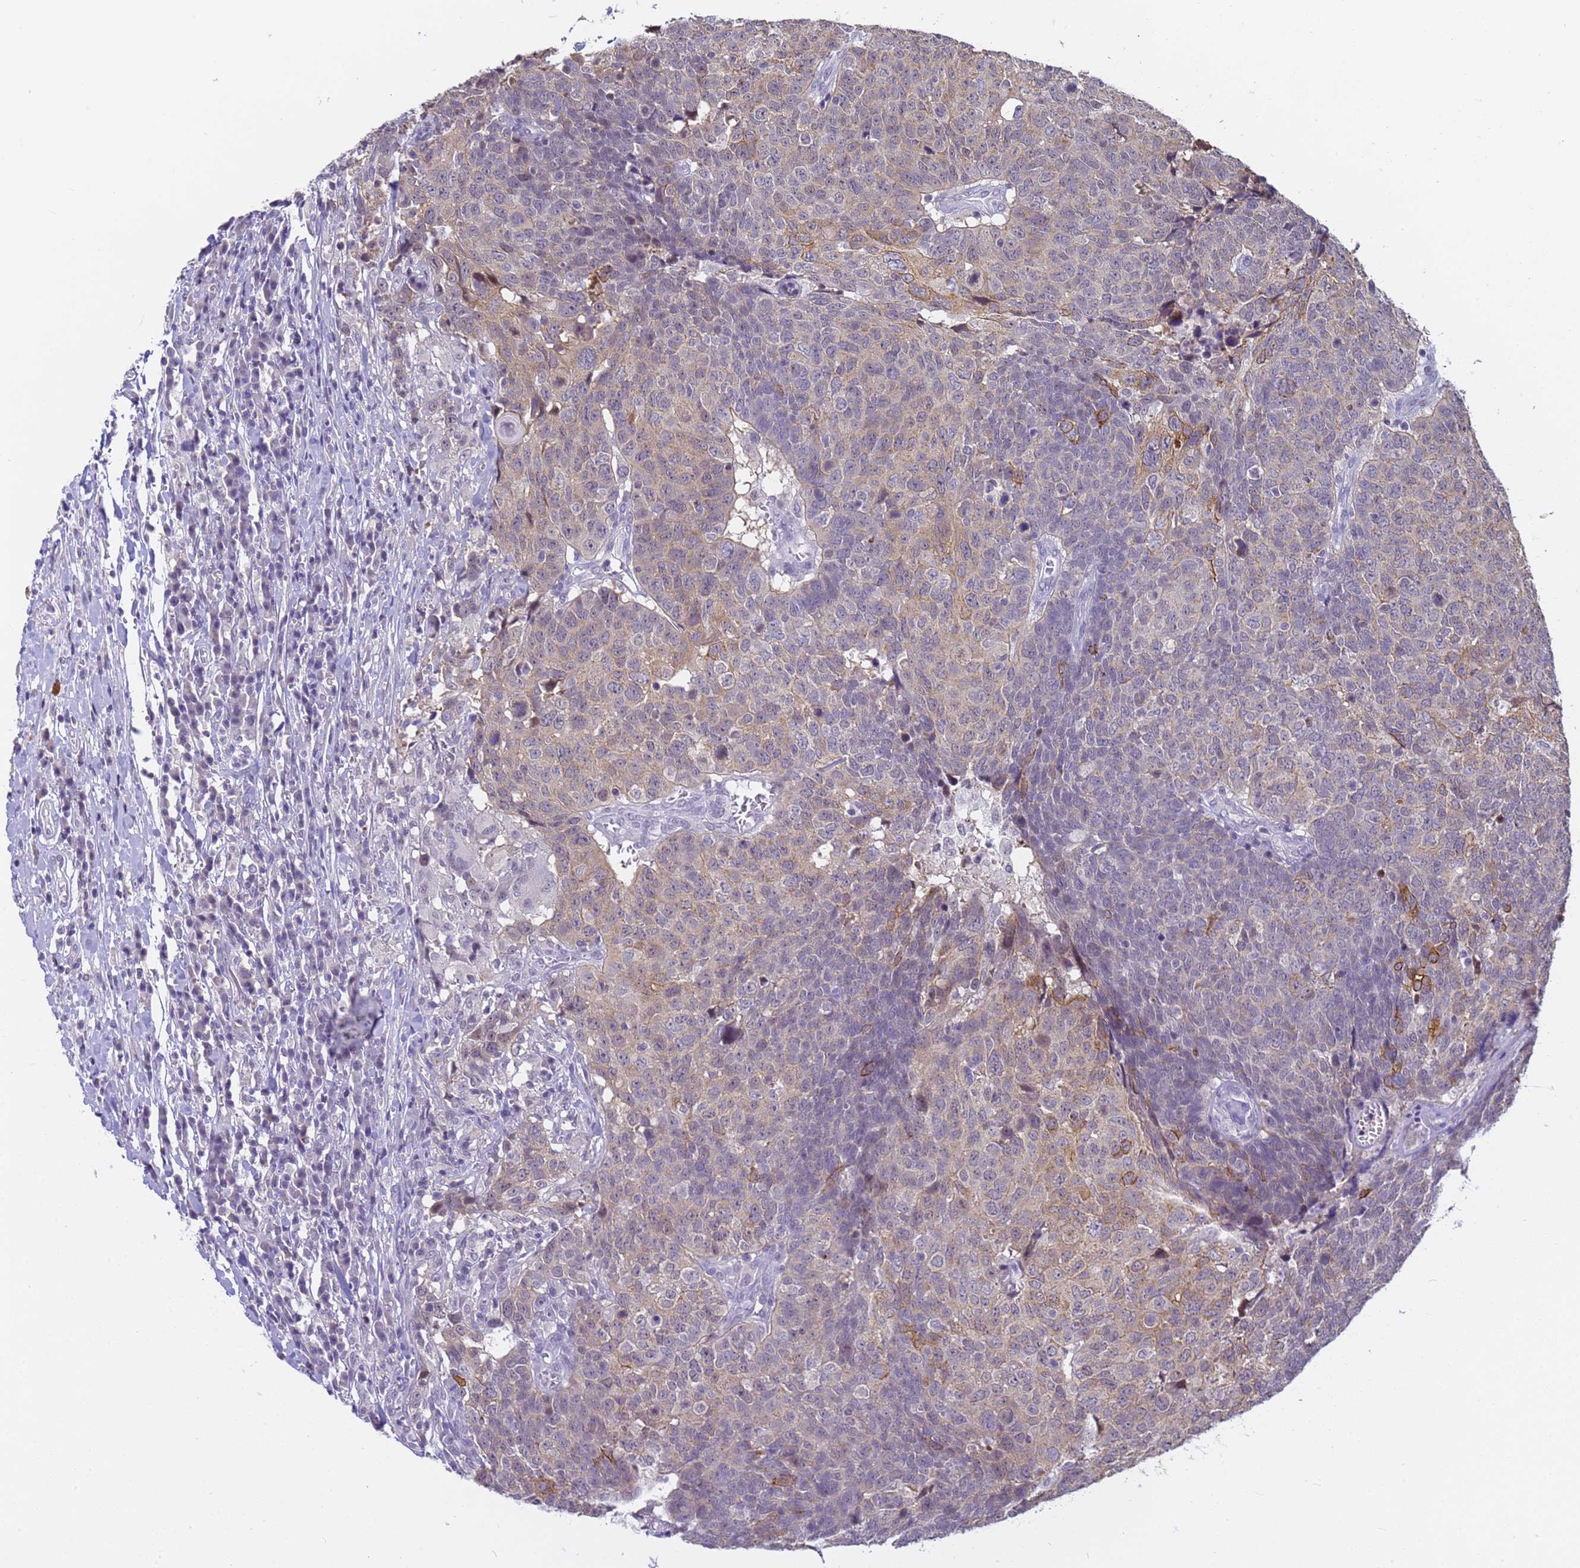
{"staining": {"intensity": "weak", "quantity": "<25%", "location": "cytoplasmic/membranous"}, "tissue": "head and neck cancer", "cell_type": "Tumor cells", "image_type": "cancer", "snomed": [{"axis": "morphology", "description": "Squamous cell carcinoma, NOS"}, {"axis": "topography", "description": "Head-Neck"}], "caption": "Immunohistochemical staining of head and neck cancer (squamous cell carcinoma) displays no significant staining in tumor cells. (Brightfield microscopy of DAB (3,3'-diaminobenzidine) IHC at high magnification).", "gene": "VWA3A", "patient": {"sex": "male", "age": 66}}